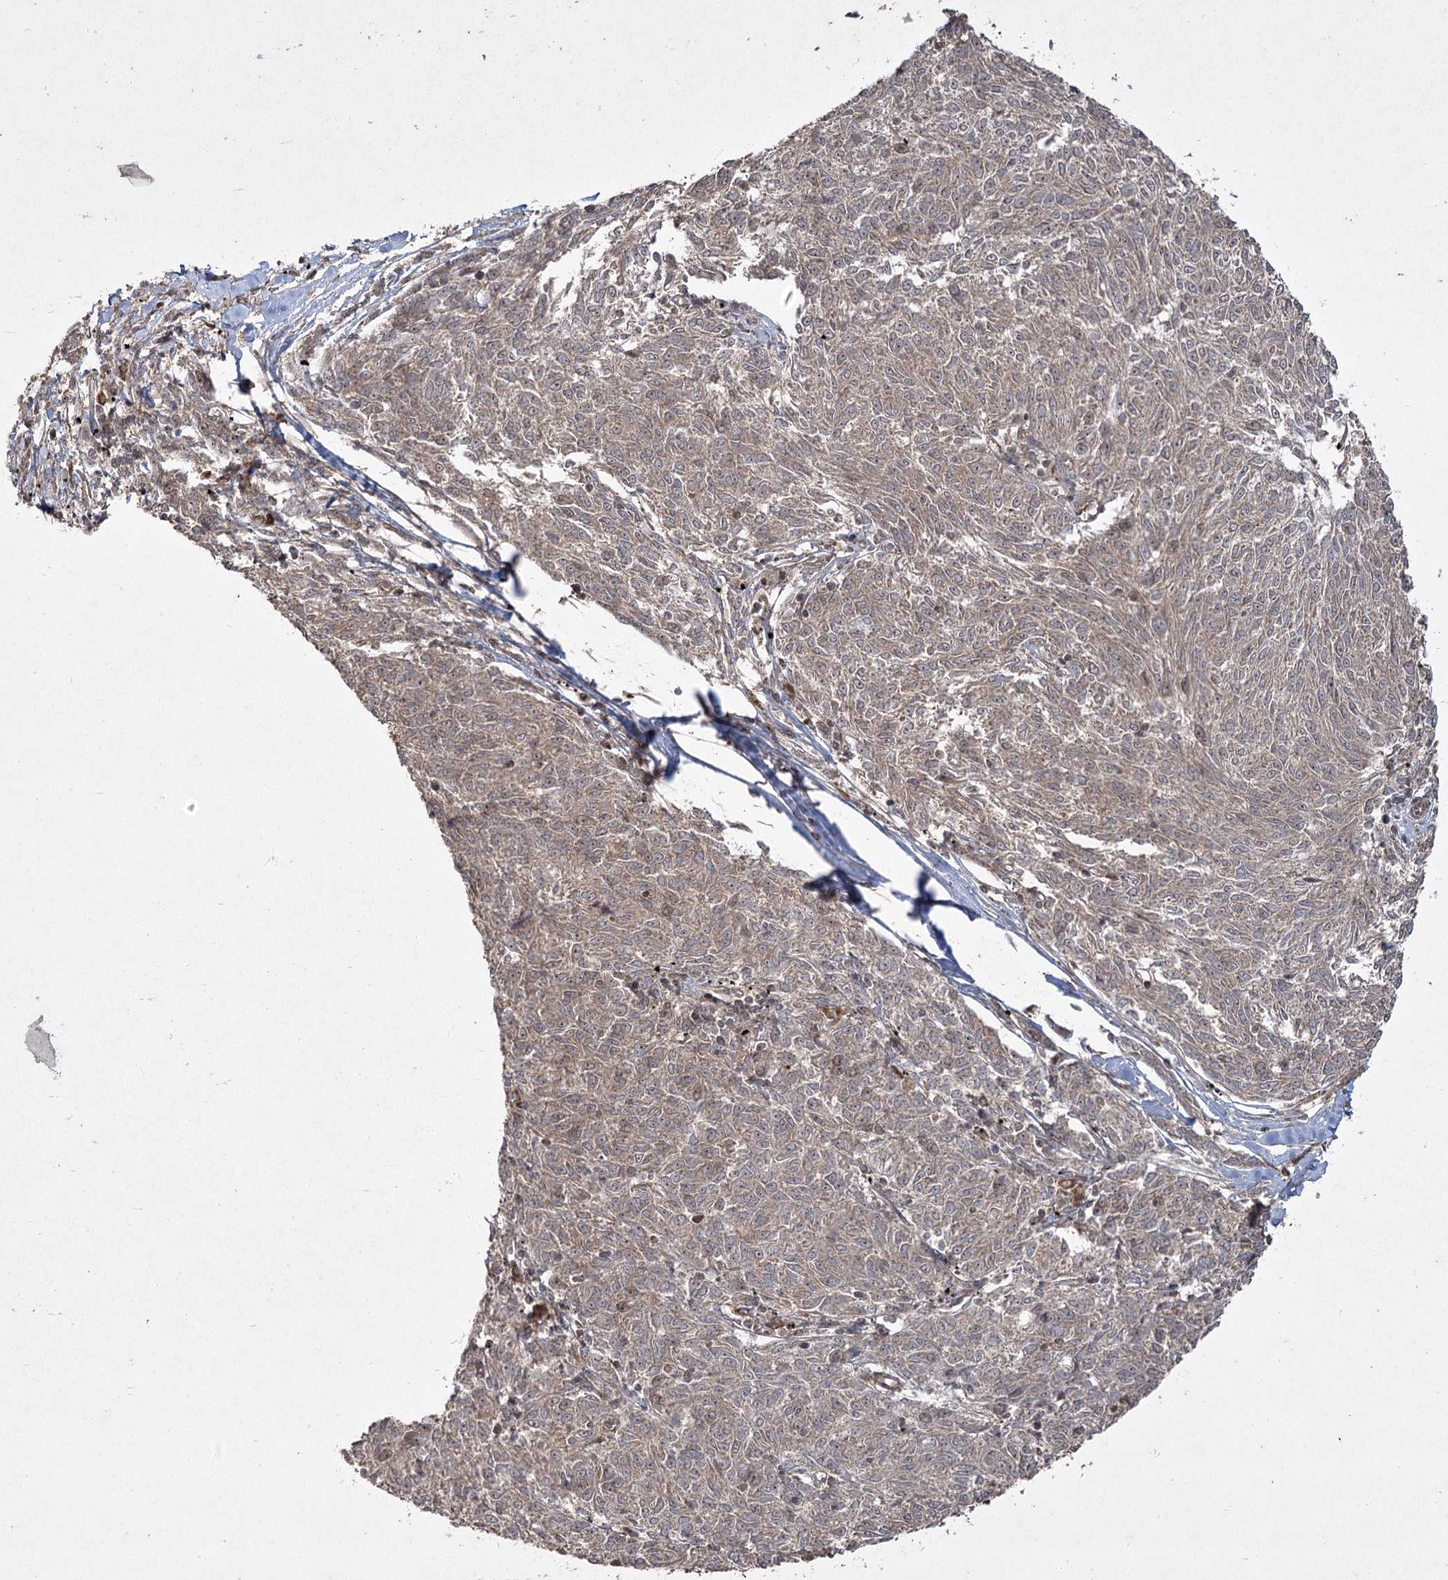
{"staining": {"intensity": "weak", "quantity": ">75%", "location": "cytoplasmic/membranous"}, "tissue": "melanoma", "cell_type": "Tumor cells", "image_type": "cancer", "snomed": [{"axis": "morphology", "description": "Malignant melanoma, NOS"}, {"axis": "topography", "description": "Skin"}], "caption": "Melanoma stained with IHC displays weak cytoplasmic/membranous expression in about >75% of tumor cells.", "gene": "CPLANE1", "patient": {"sex": "female", "age": 72}}